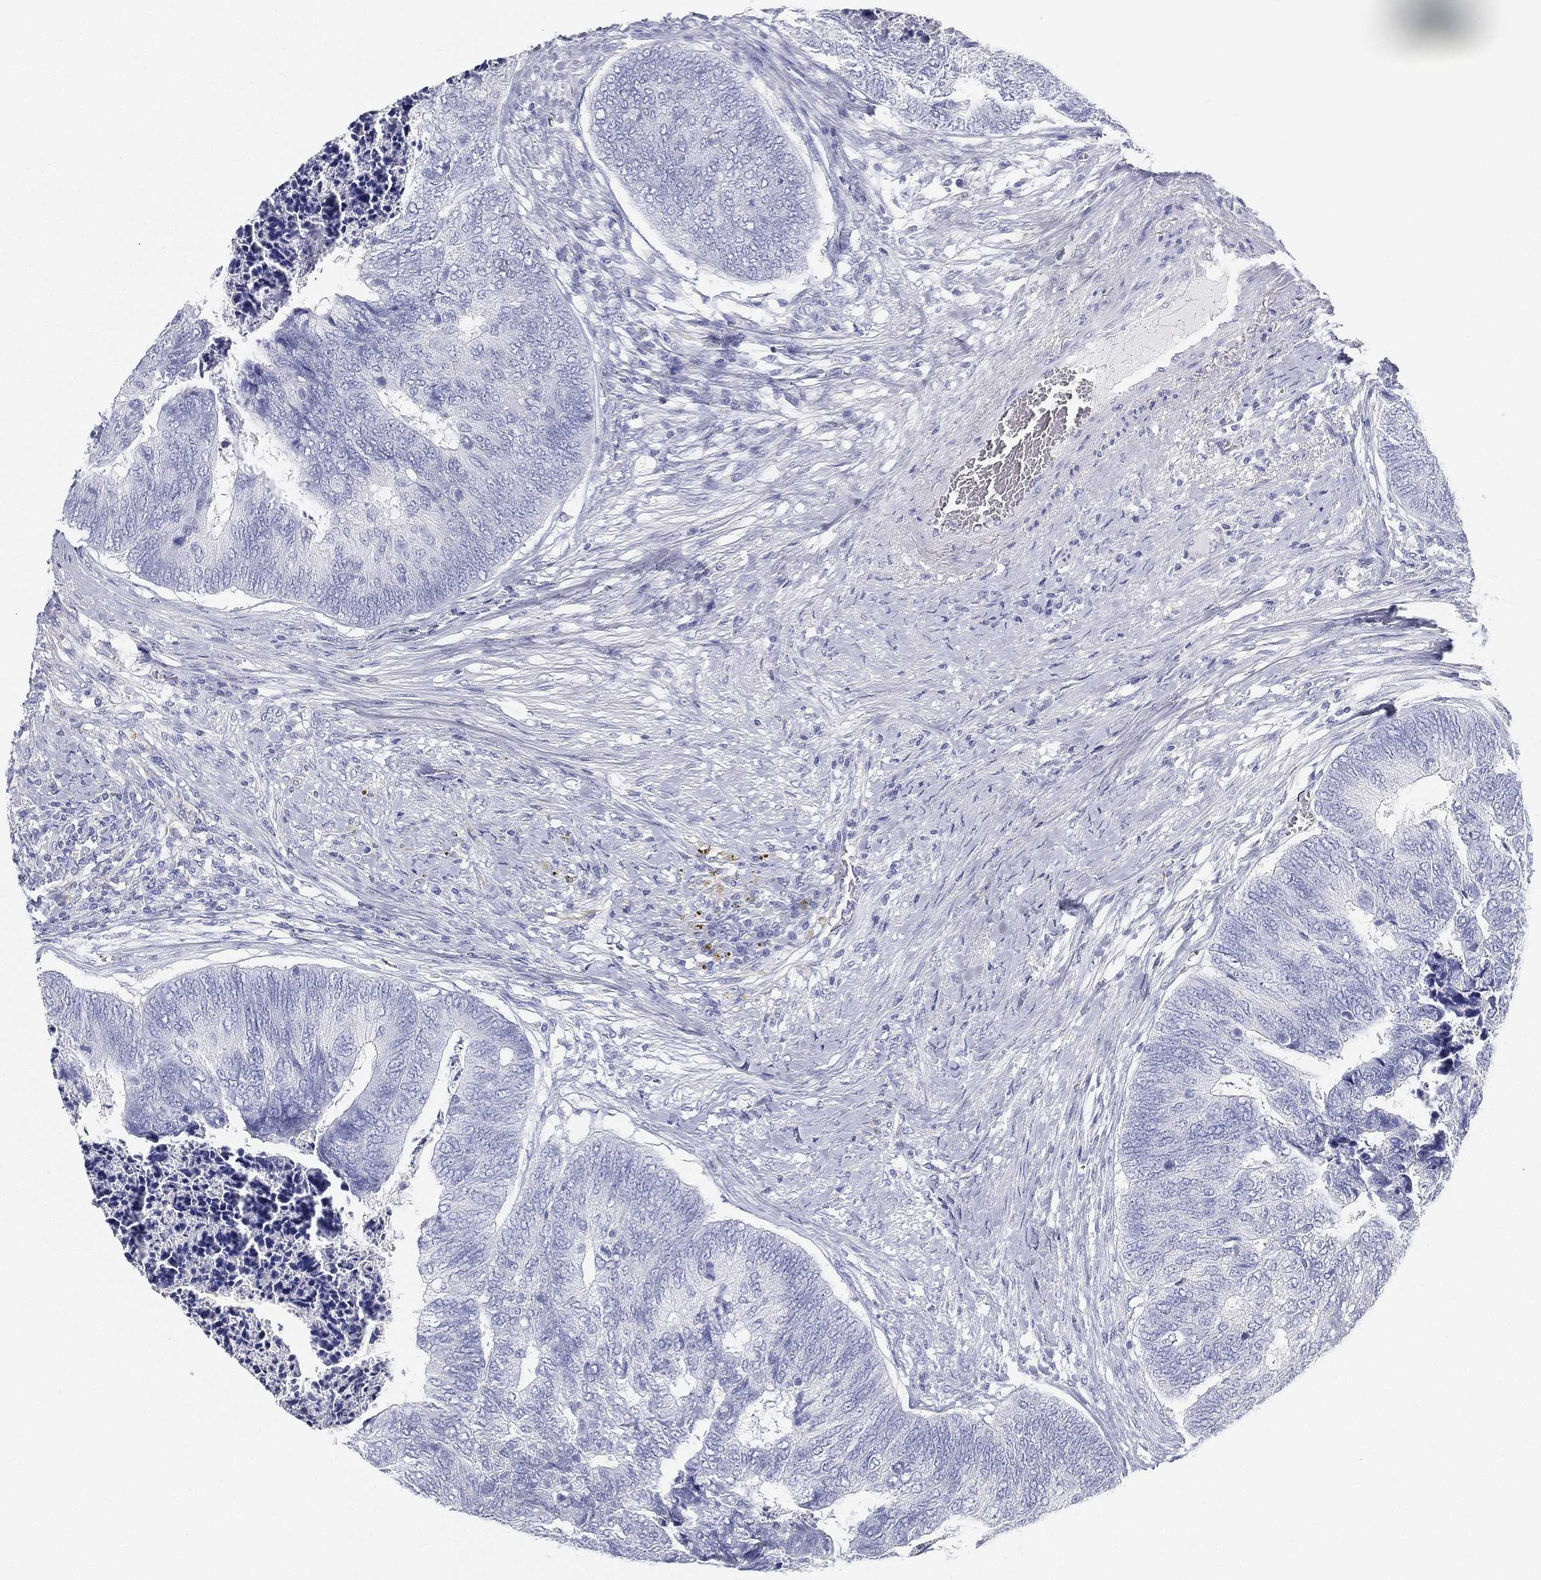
{"staining": {"intensity": "negative", "quantity": "none", "location": "none"}, "tissue": "colorectal cancer", "cell_type": "Tumor cells", "image_type": "cancer", "snomed": [{"axis": "morphology", "description": "Adenocarcinoma, NOS"}, {"axis": "topography", "description": "Colon"}], "caption": "Immunohistochemistry (IHC) image of neoplastic tissue: adenocarcinoma (colorectal) stained with DAB (3,3'-diaminobenzidine) reveals no significant protein positivity in tumor cells.", "gene": "GPR61", "patient": {"sex": "female", "age": 67}}